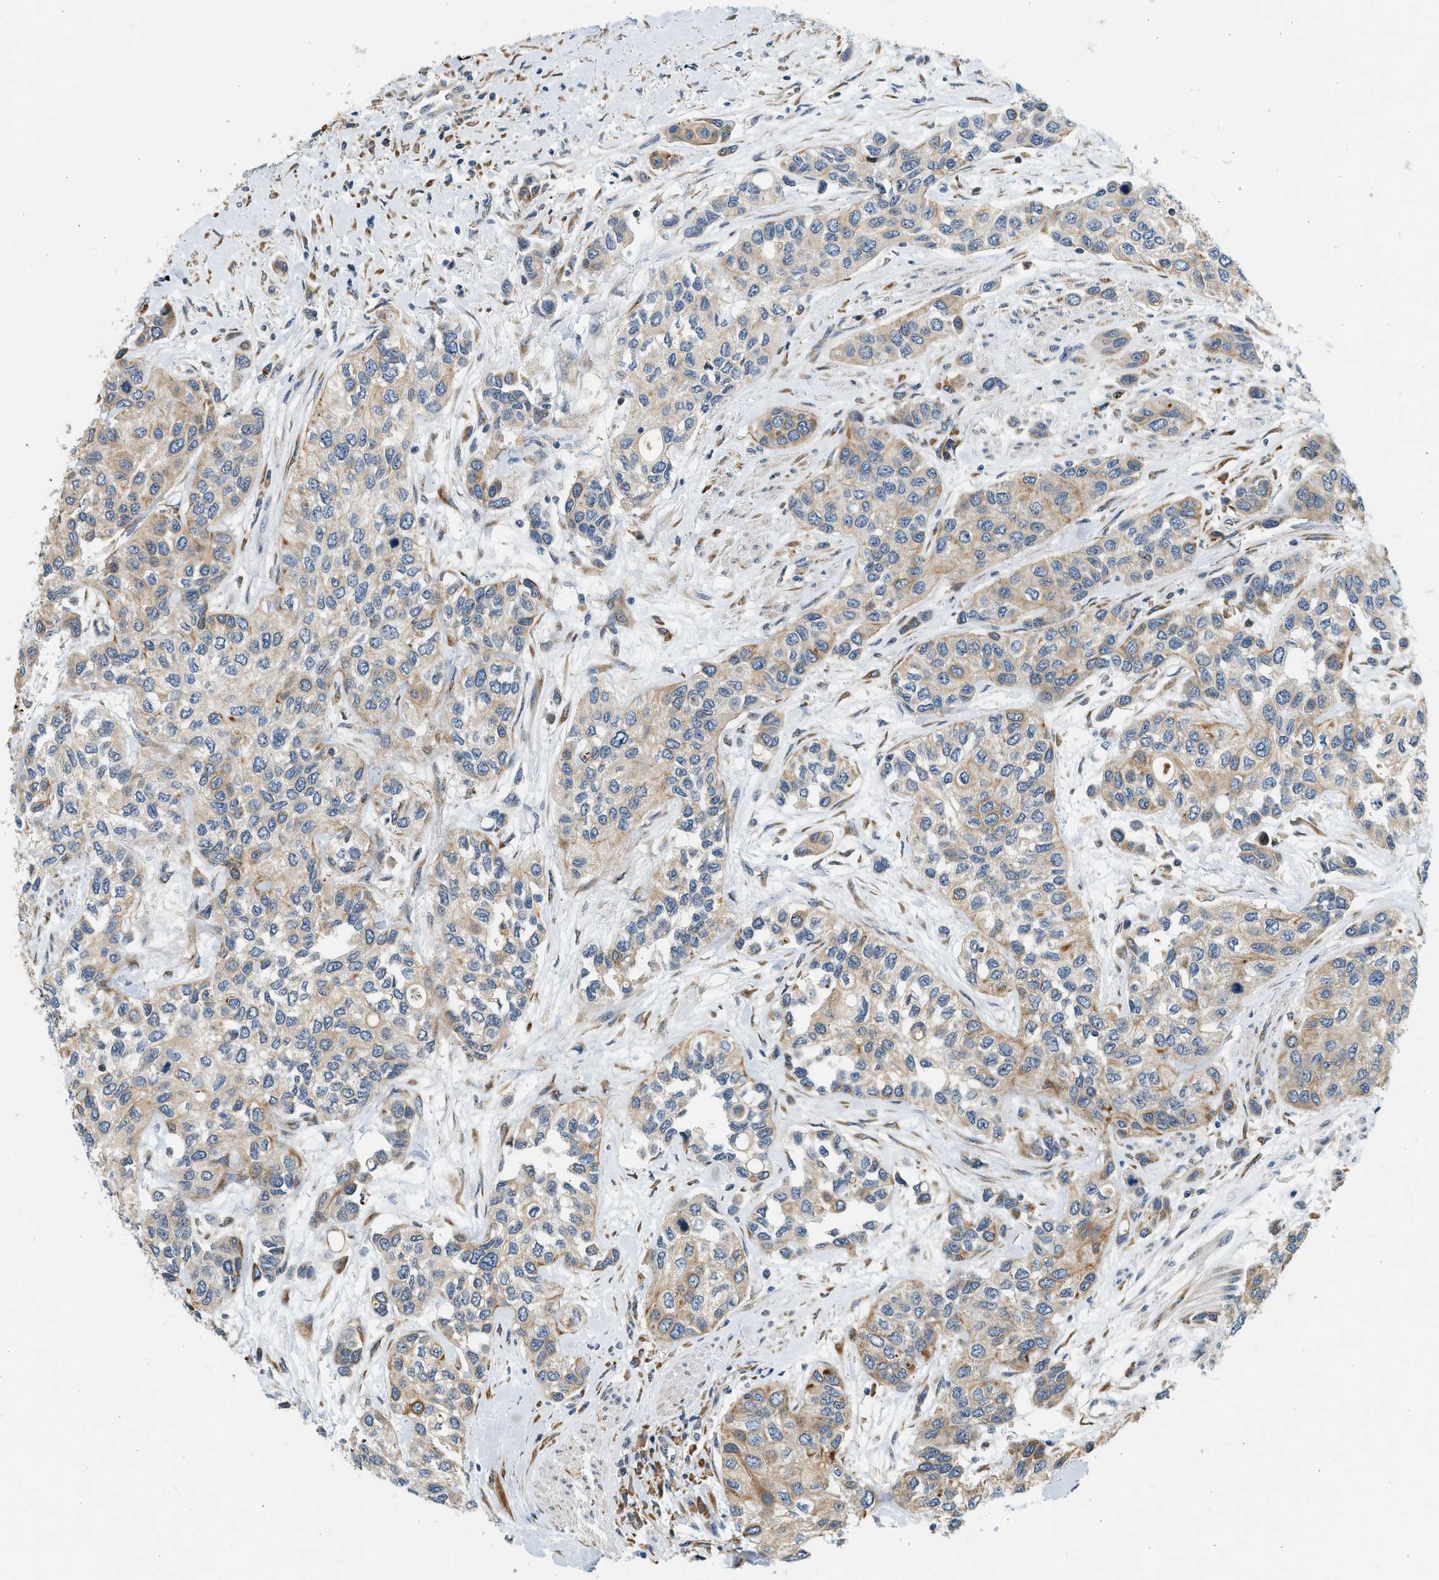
{"staining": {"intensity": "moderate", "quantity": "25%-75%", "location": "cytoplasmic/membranous"}, "tissue": "urothelial cancer", "cell_type": "Tumor cells", "image_type": "cancer", "snomed": [{"axis": "morphology", "description": "Urothelial carcinoma, High grade"}, {"axis": "topography", "description": "Urinary bladder"}], "caption": "Immunohistochemistry photomicrograph of urothelial cancer stained for a protein (brown), which demonstrates medium levels of moderate cytoplasmic/membranous positivity in approximately 25%-75% of tumor cells.", "gene": "NRSN2", "patient": {"sex": "female", "age": 56}}